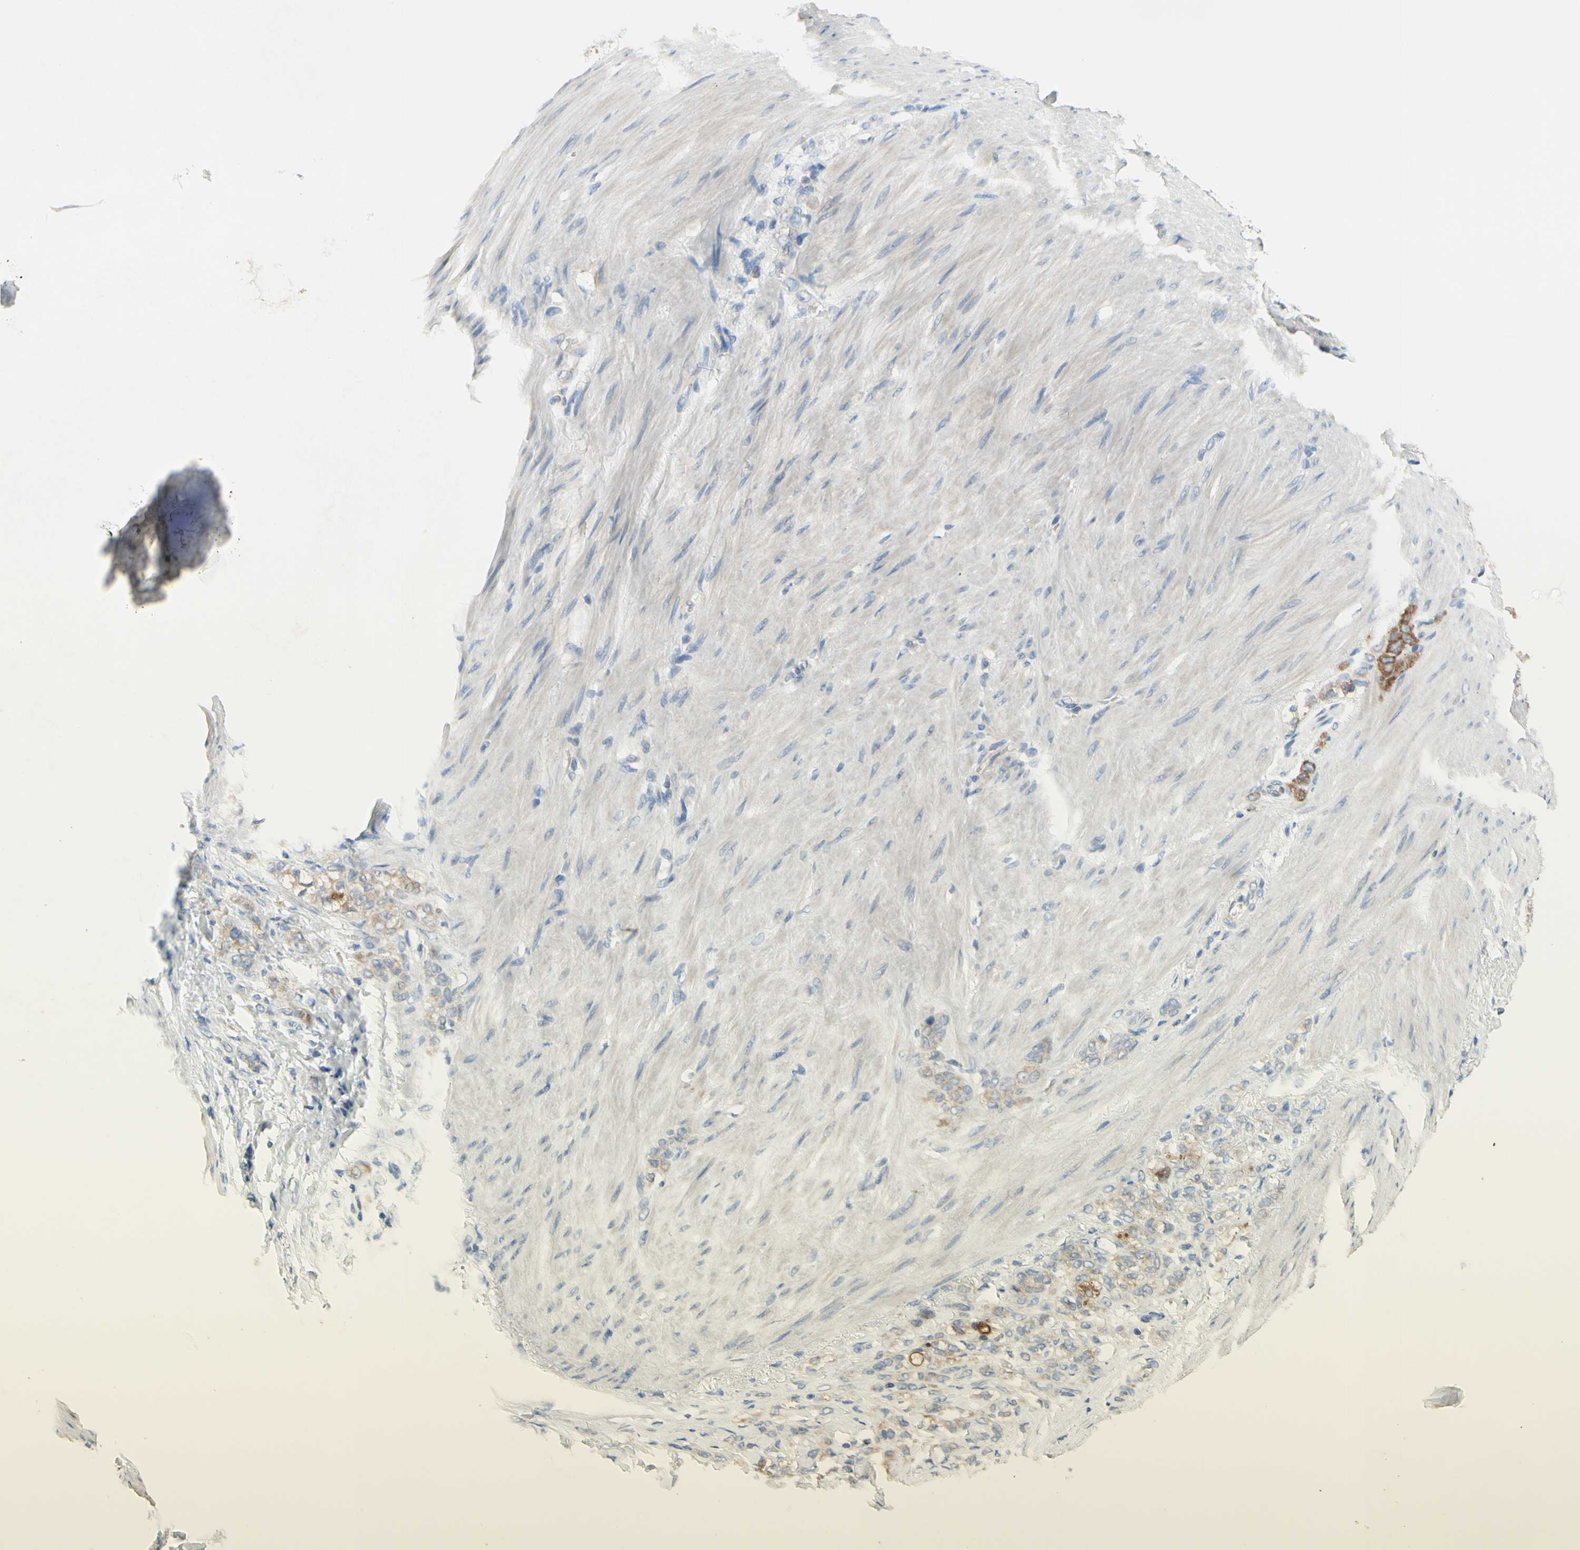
{"staining": {"intensity": "weak", "quantity": ">75%", "location": "cytoplasmic/membranous"}, "tissue": "stomach cancer", "cell_type": "Tumor cells", "image_type": "cancer", "snomed": [{"axis": "morphology", "description": "Adenocarcinoma, NOS"}, {"axis": "topography", "description": "Stomach"}], "caption": "Stomach adenocarcinoma tissue reveals weak cytoplasmic/membranous positivity in about >75% of tumor cells", "gene": "MUC1", "patient": {"sex": "male", "age": 82}}